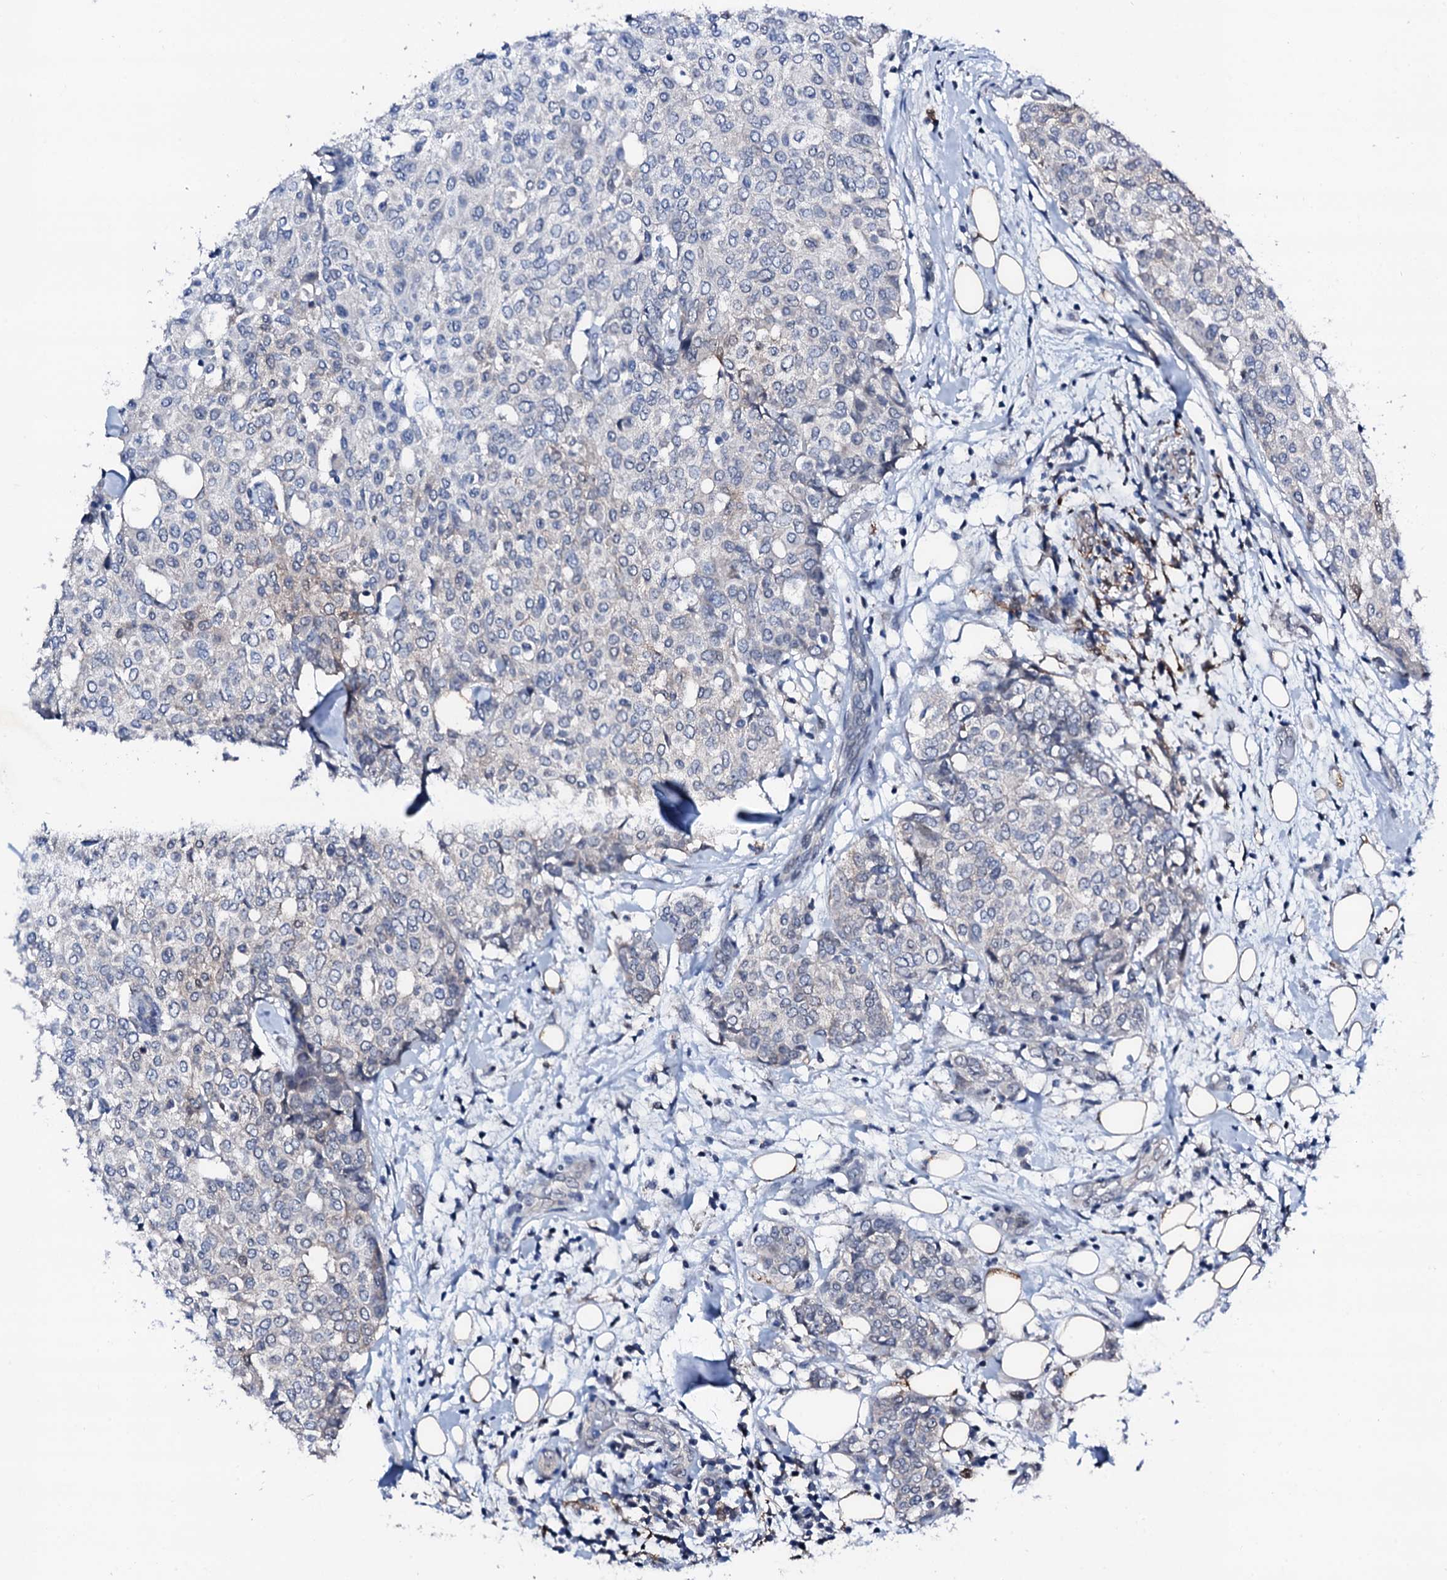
{"staining": {"intensity": "negative", "quantity": "none", "location": "none"}, "tissue": "breast cancer", "cell_type": "Tumor cells", "image_type": "cancer", "snomed": [{"axis": "morphology", "description": "Lobular carcinoma"}, {"axis": "topography", "description": "Breast"}], "caption": "Tumor cells show no significant staining in lobular carcinoma (breast). (Stains: DAB immunohistochemistry with hematoxylin counter stain, Microscopy: brightfield microscopy at high magnification).", "gene": "TRAFD1", "patient": {"sex": "female", "age": 51}}